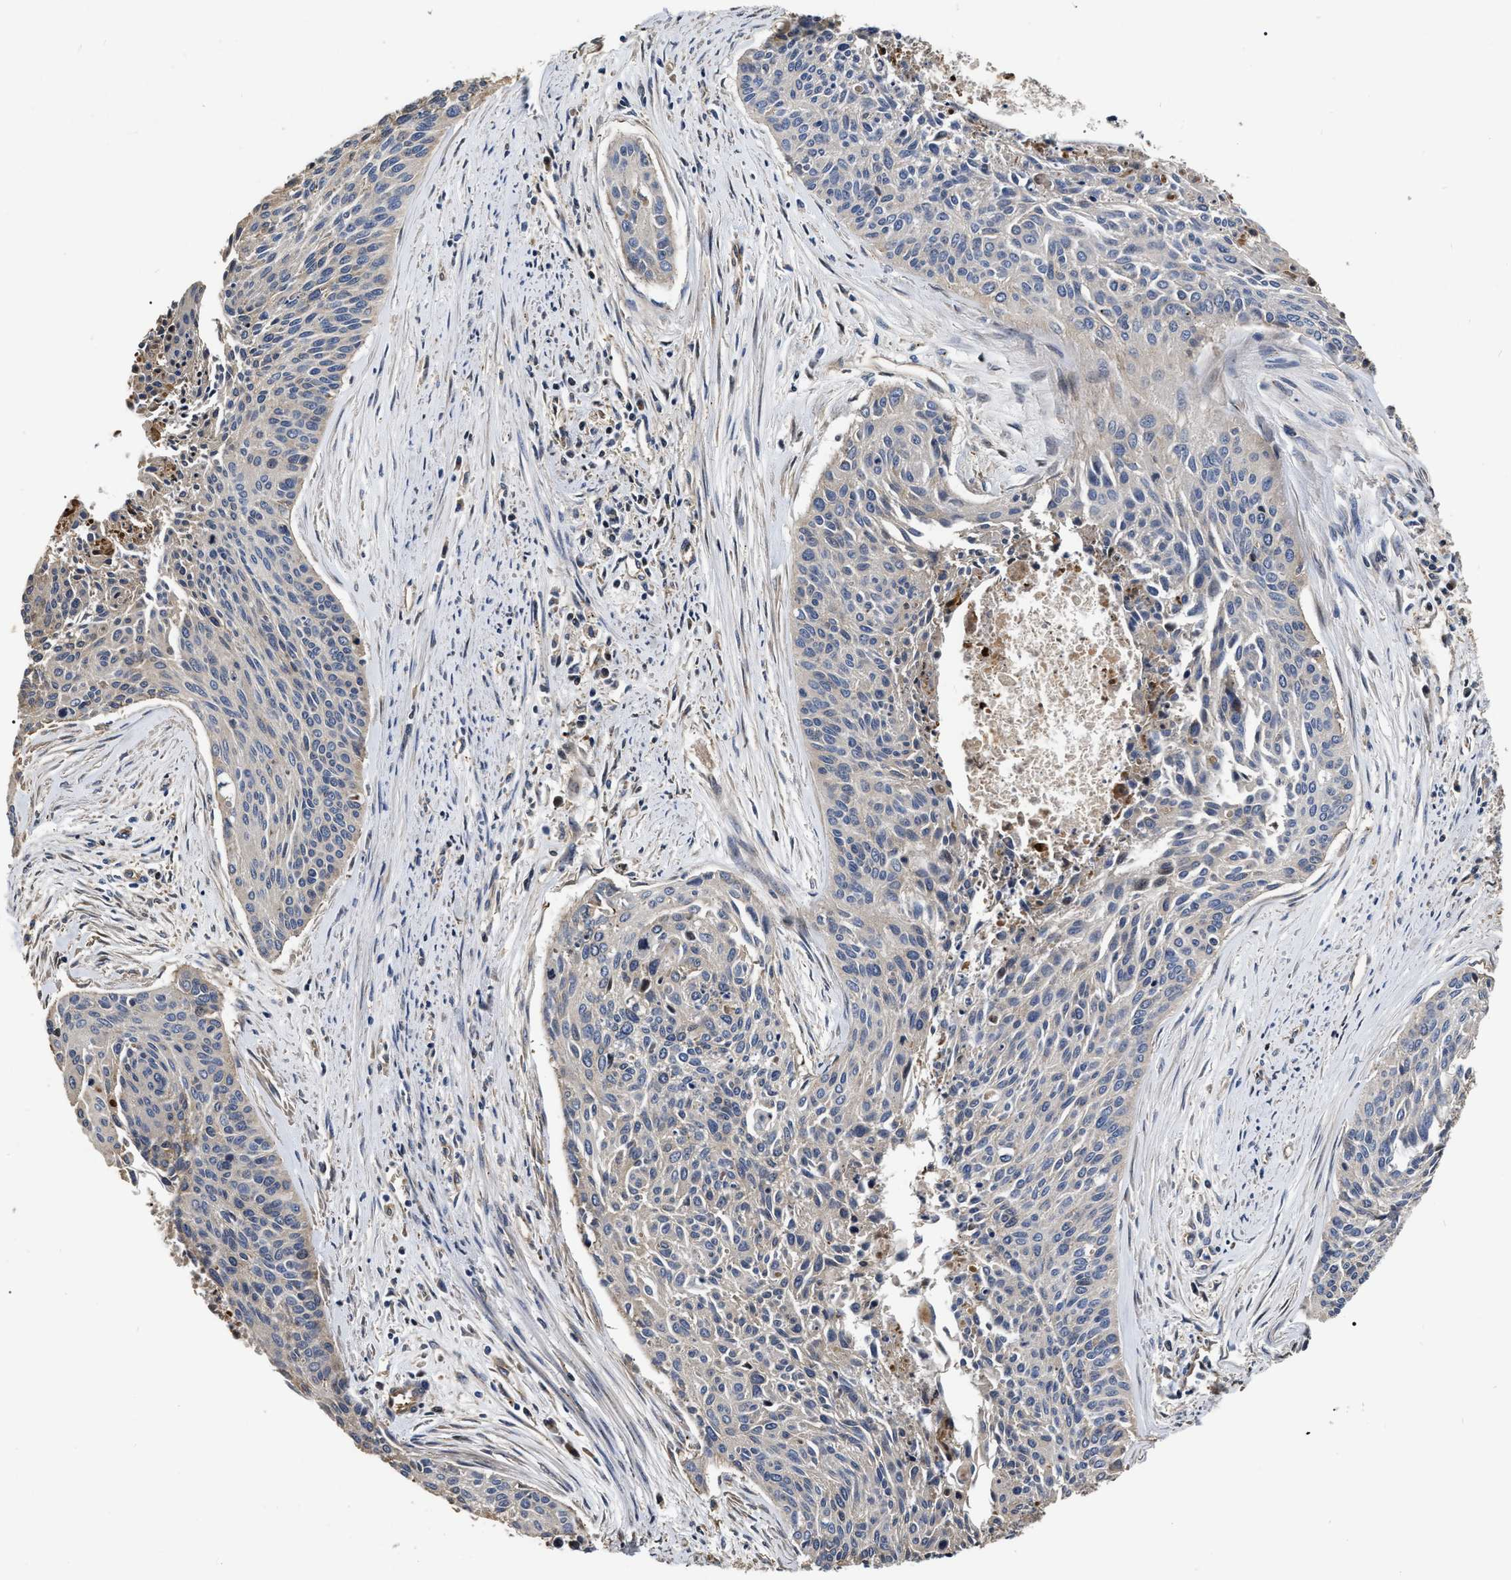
{"staining": {"intensity": "negative", "quantity": "none", "location": "none"}, "tissue": "cervical cancer", "cell_type": "Tumor cells", "image_type": "cancer", "snomed": [{"axis": "morphology", "description": "Squamous cell carcinoma, NOS"}, {"axis": "topography", "description": "Cervix"}], "caption": "Tumor cells are negative for brown protein staining in cervical cancer.", "gene": "ABCG8", "patient": {"sex": "female", "age": 55}}